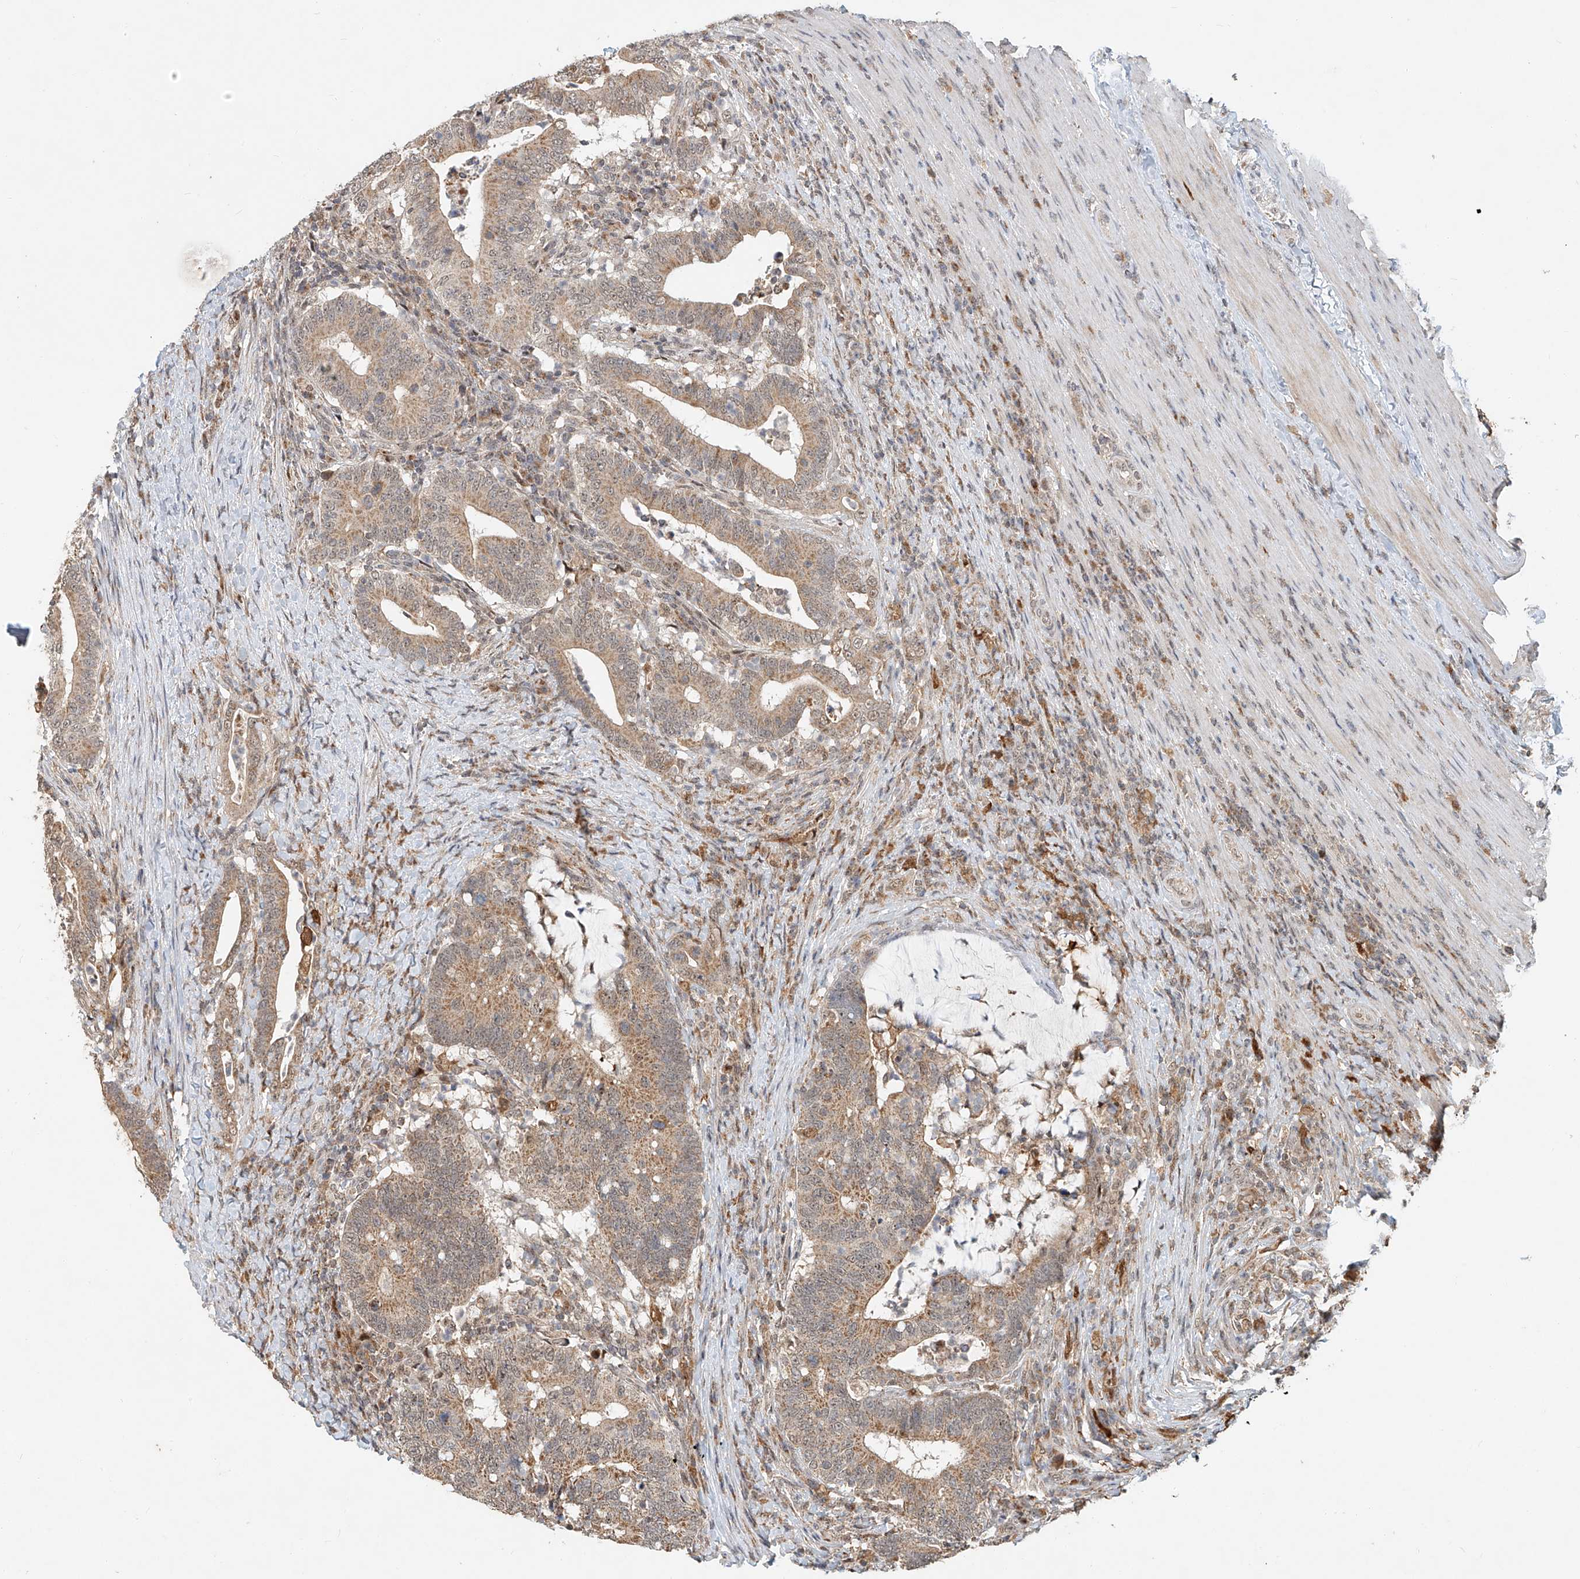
{"staining": {"intensity": "weak", "quantity": ">75%", "location": "cytoplasmic/membranous"}, "tissue": "colorectal cancer", "cell_type": "Tumor cells", "image_type": "cancer", "snomed": [{"axis": "morphology", "description": "Adenocarcinoma, NOS"}, {"axis": "topography", "description": "Colon"}], "caption": "Immunohistochemistry histopathology image of human colorectal adenocarcinoma stained for a protein (brown), which shows low levels of weak cytoplasmic/membranous positivity in about >75% of tumor cells.", "gene": "SYTL3", "patient": {"sex": "female", "age": 66}}